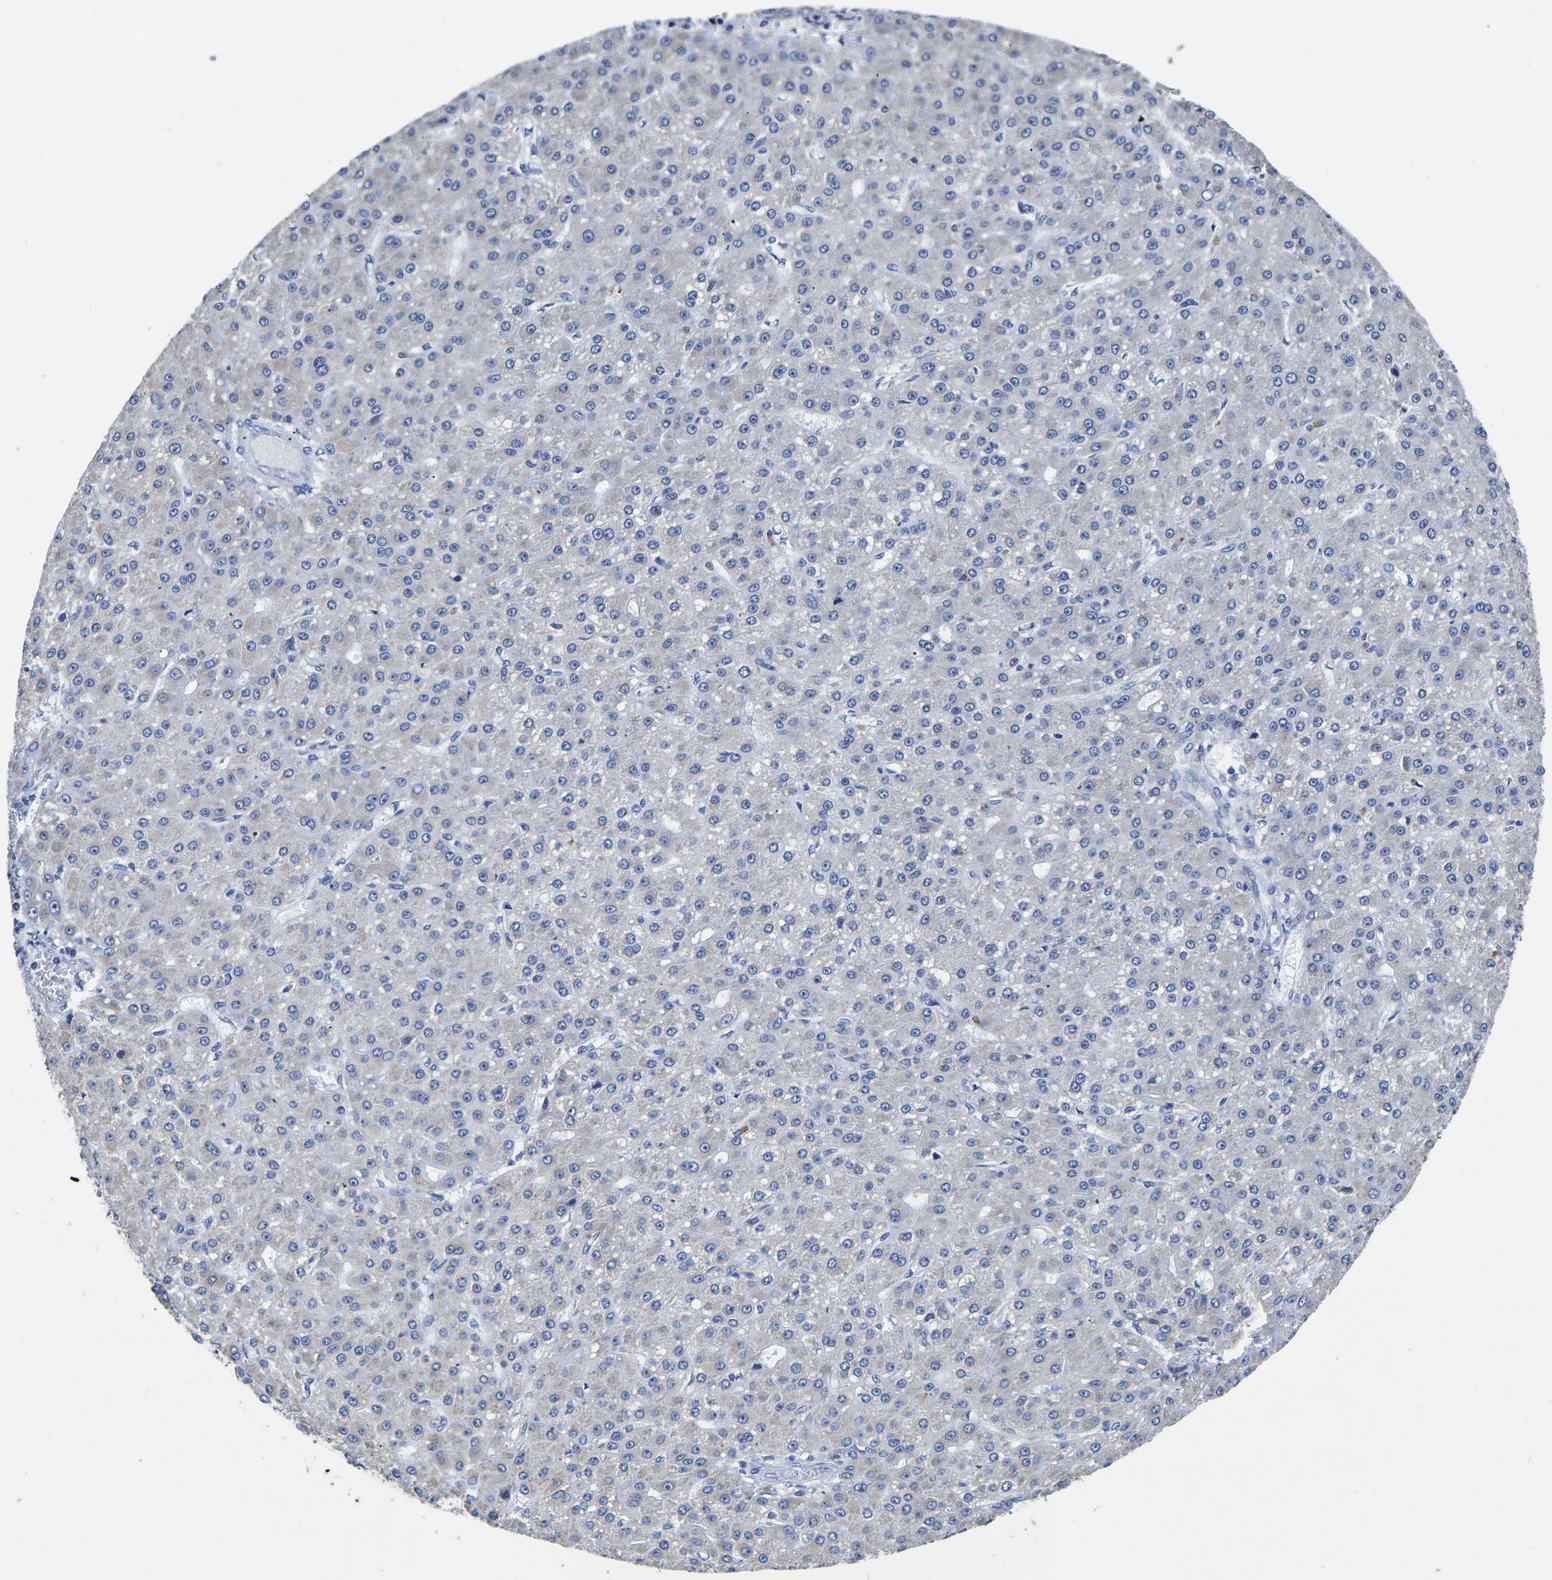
{"staining": {"intensity": "negative", "quantity": "none", "location": "none"}, "tissue": "liver cancer", "cell_type": "Tumor cells", "image_type": "cancer", "snomed": [{"axis": "morphology", "description": "Carcinoma, Hepatocellular, NOS"}, {"axis": "topography", "description": "Liver"}], "caption": "IHC of human hepatocellular carcinoma (liver) shows no expression in tumor cells. (Immunohistochemistry (ihc), brightfield microscopy, high magnification).", "gene": "FGD5", "patient": {"sex": "male", "age": 67}}